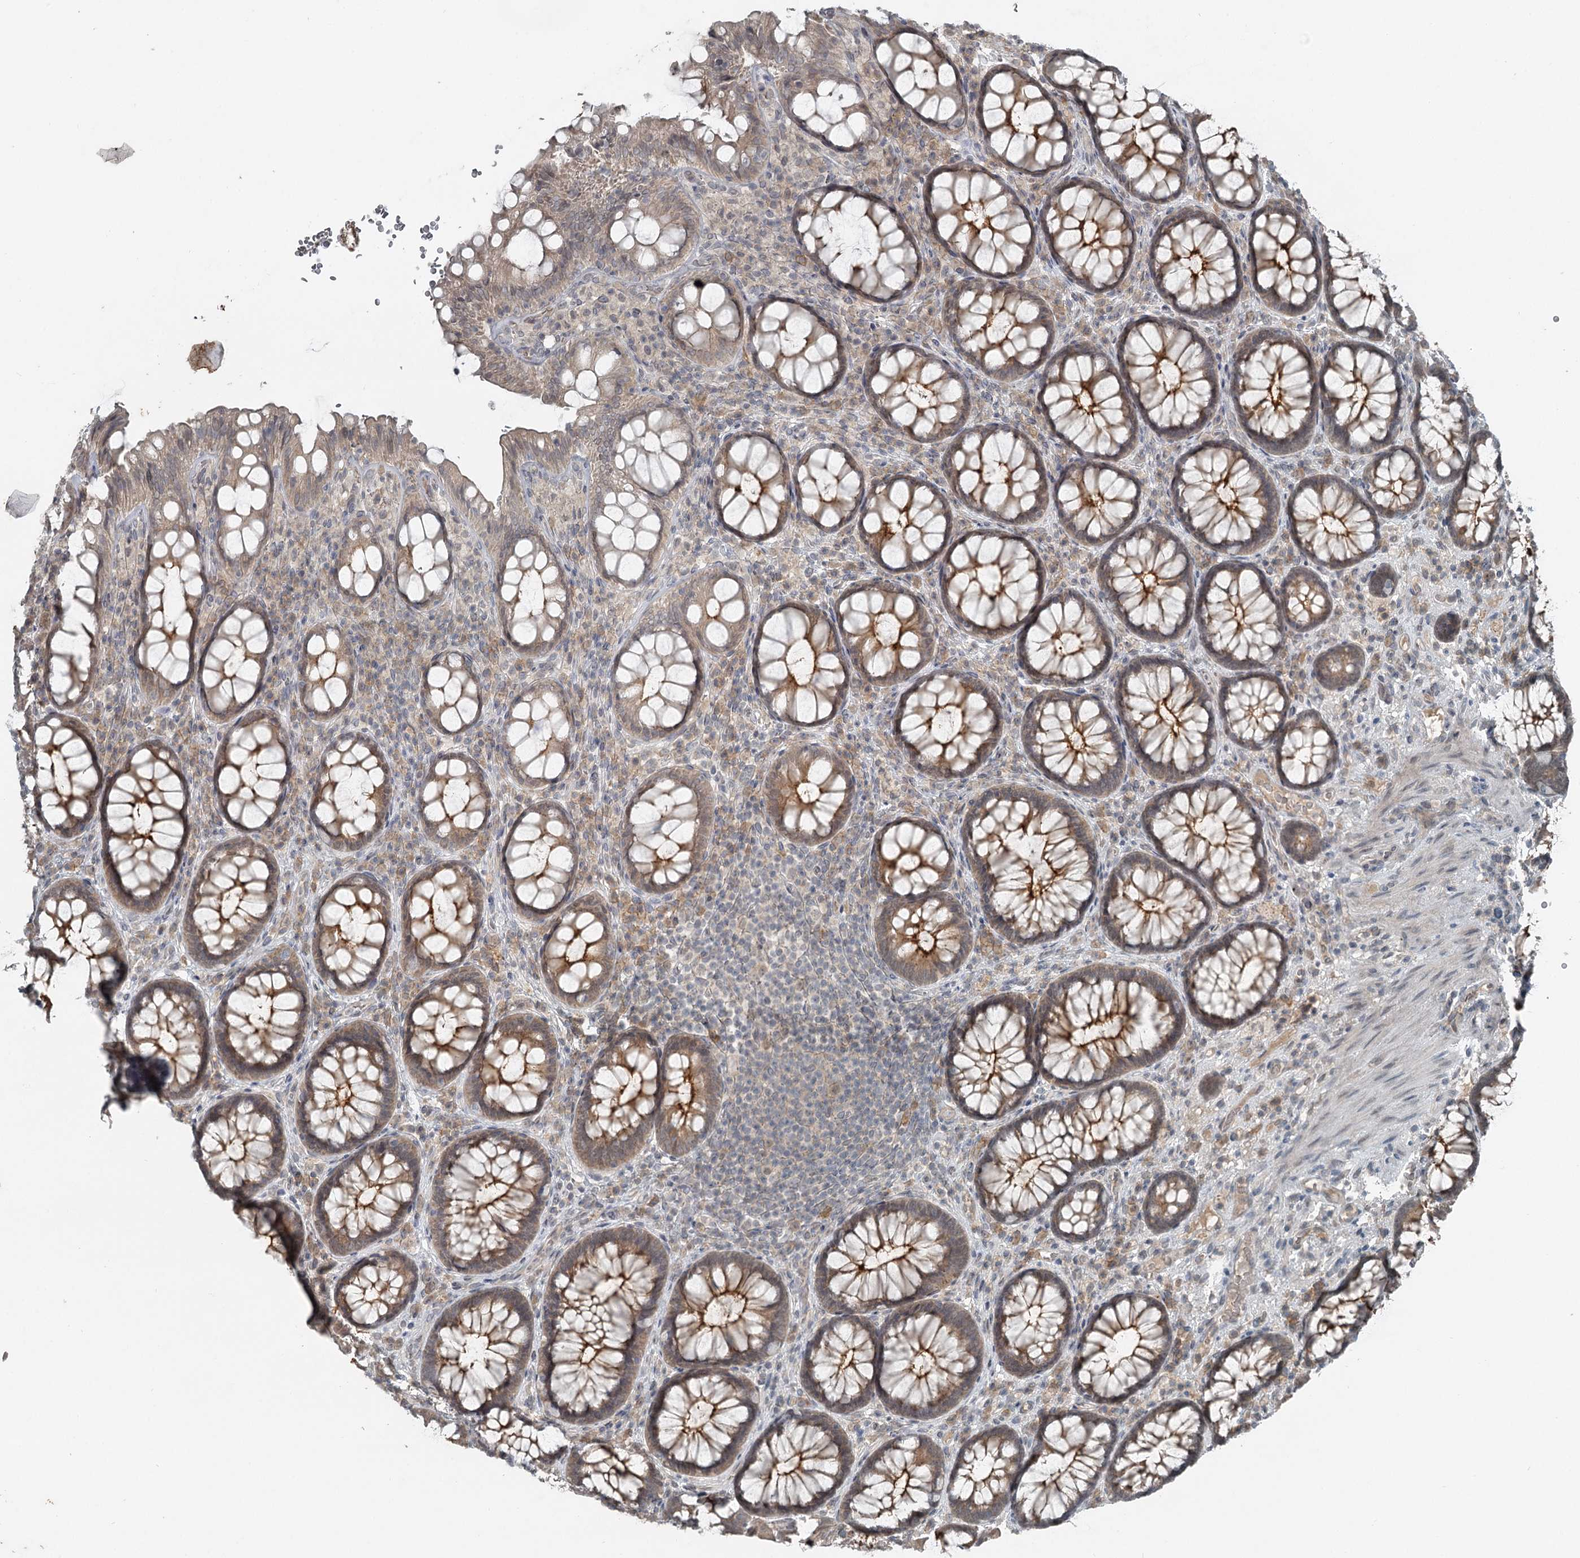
{"staining": {"intensity": "moderate", "quantity": "25%-75%", "location": "cytoplasmic/membranous"}, "tissue": "rectum", "cell_type": "Glandular cells", "image_type": "normal", "snomed": [{"axis": "morphology", "description": "Normal tissue, NOS"}, {"axis": "topography", "description": "Rectum"}], "caption": "Immunohistochemistry histopathology image of benign rectum: rectum stained using IHC demonstrates medium levels of moderate protein expression localized specifically in the cytoplasmic/membranous of glandular cells, appearing as a cytoplasmic/membranous brown color.", "gene": "SLC39A8", "patient": {"sex": "male", "age": 83}}